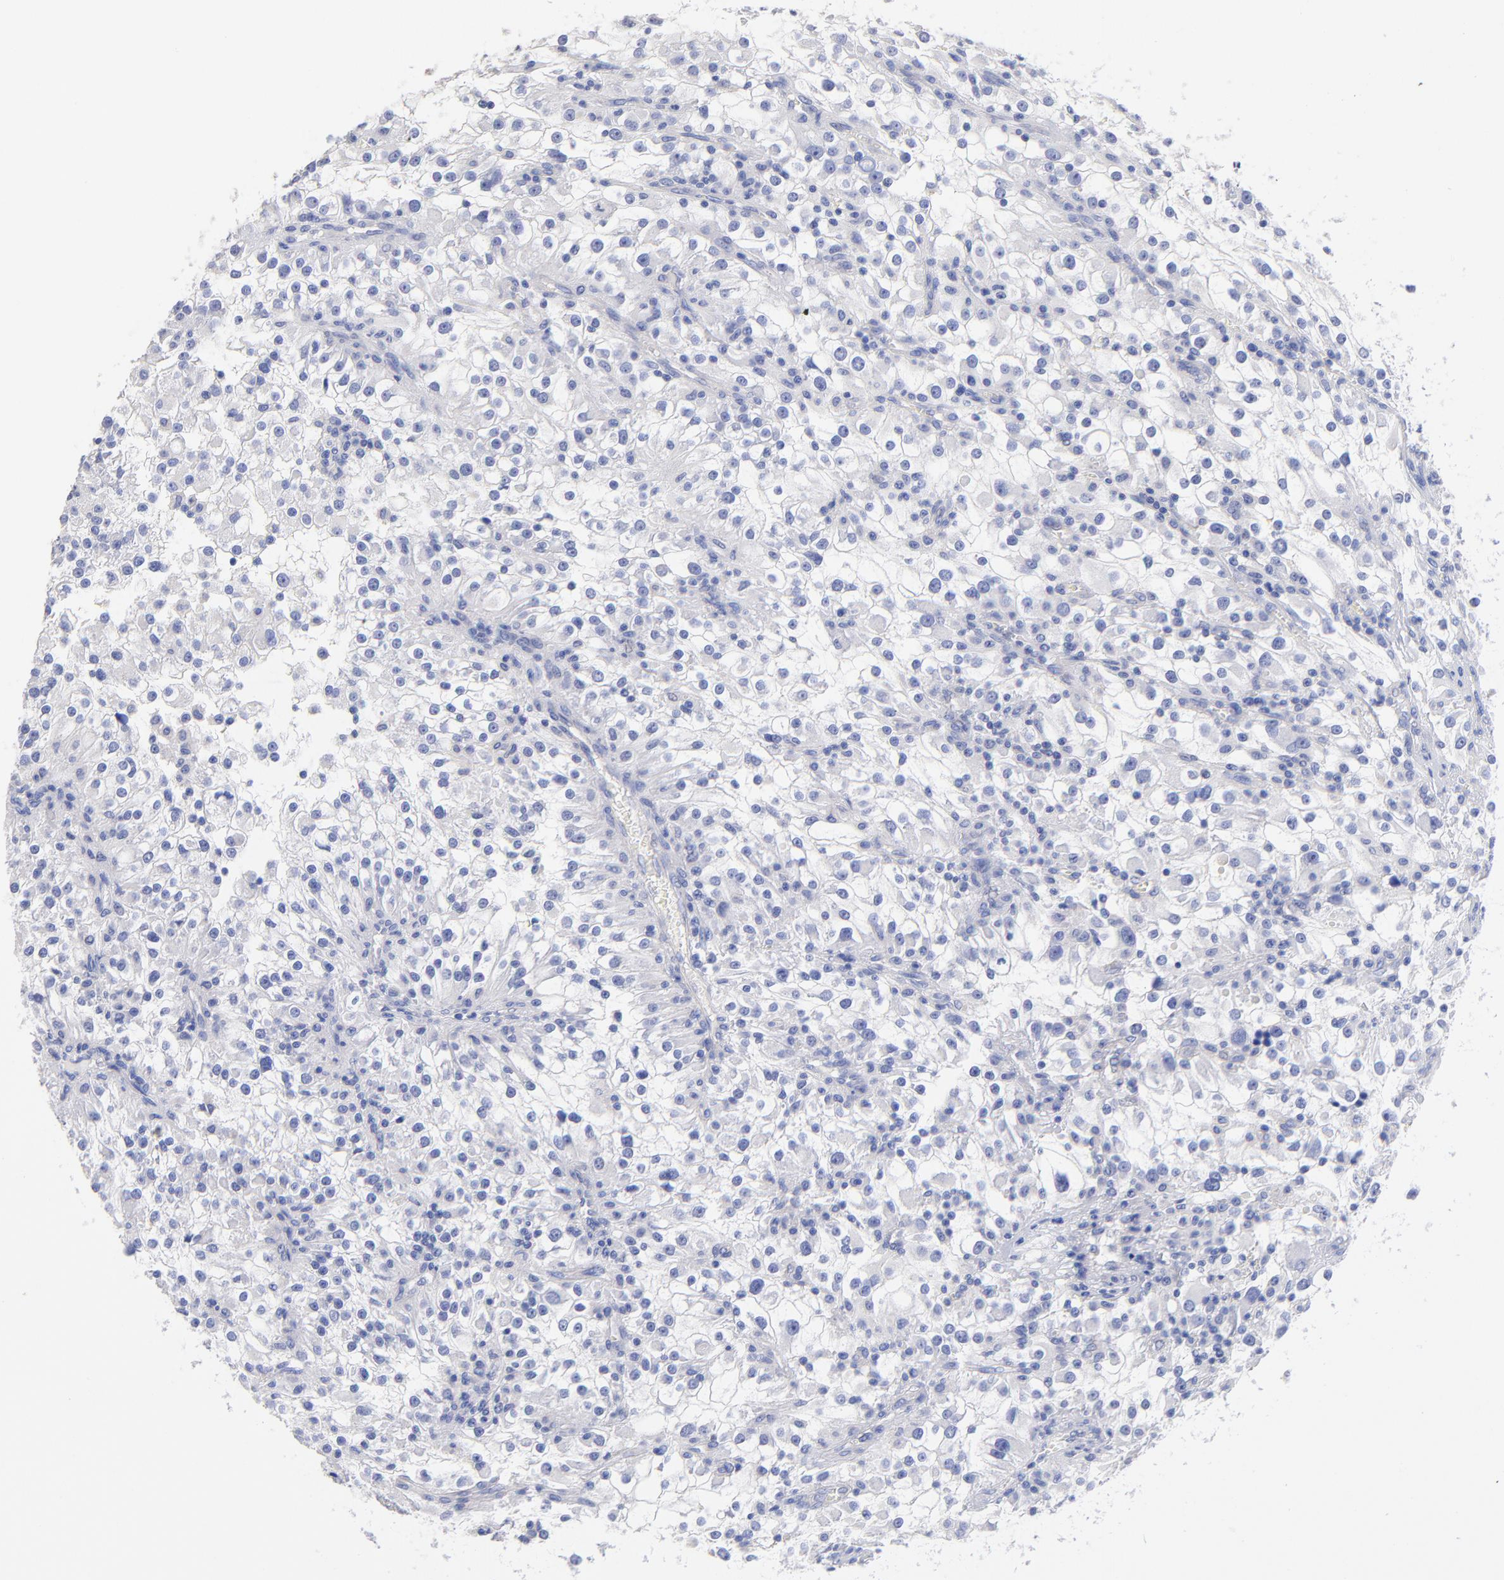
{"staining": {"intensity": "negative", "quantity": "none", "location": "none"}, "tissue": "renal cancer", "cell_type": "Tumor cells", "image_type": "cancer", "snomed": [{"axis": "morphology", "description": "Adenocarcinoma, NOS"}, {"axis": "topography", "description": "Kidney"}], "caption": "The image shows no staining of tumor cells in adenocarcinoma (renal).", "gene": "CFAP57", "patient": {"sex": "female", "age": 52}}